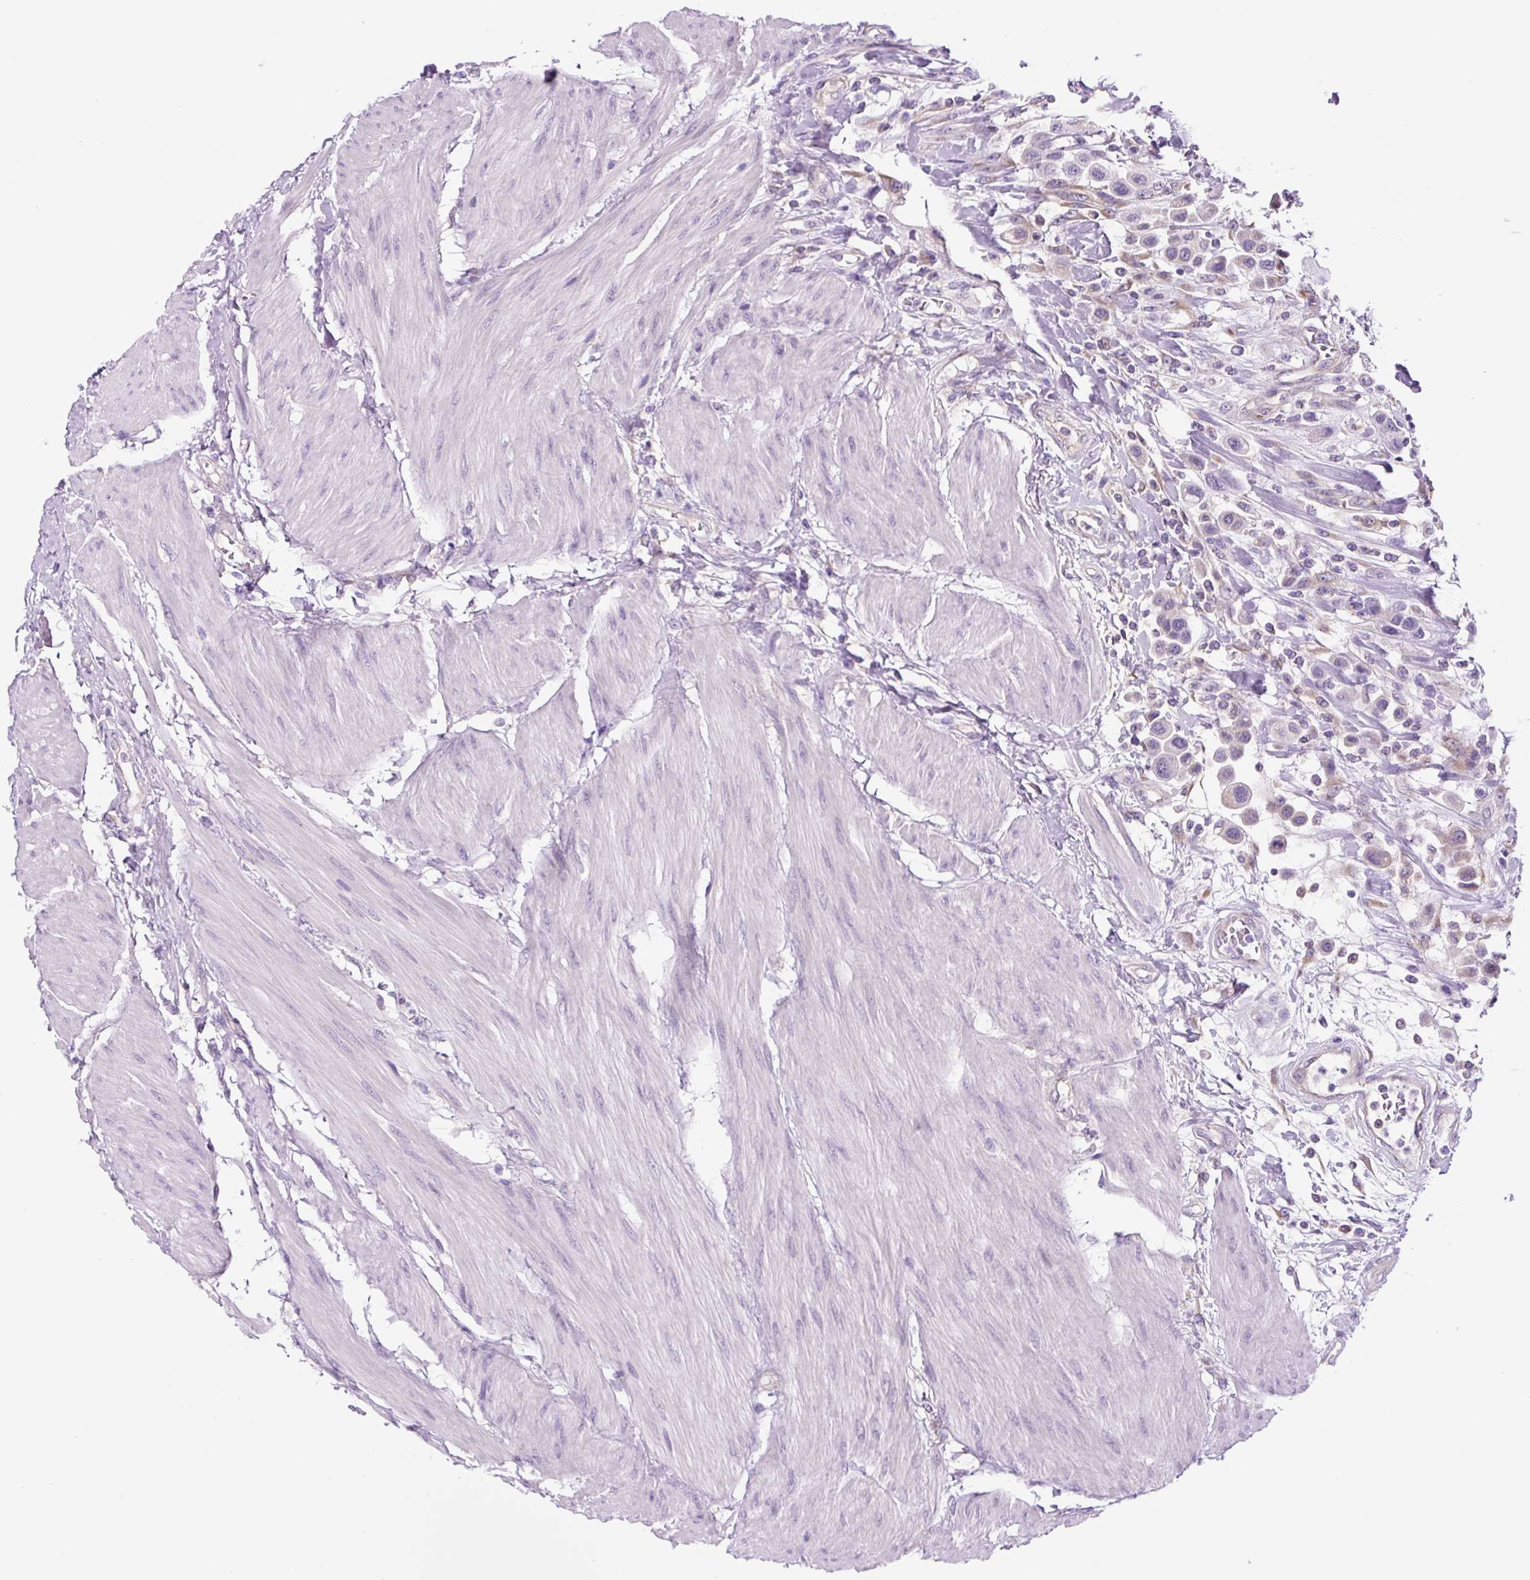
{"staining": {"intensity": "negative", "quantity": "none", "location": "none"}, "tissue": "urothelial cancer", "cell_type": "Tumor cells", "image_type": "cancer", "snomed": [{"axis": "morphology", "description": "Urothelial carcinoma, High grade"}, {"axis": "topography", "description": "Urinary bladder"}], "caption": "The photomicrograph shows no significant staining in tumor cells of urothelial cancer. (DAB (3,3'-diaminobenzidine) IHC with hematoxylin counter stain).", "gene": "GORASP1", "patient": {"sex": "male", "age": 50}}